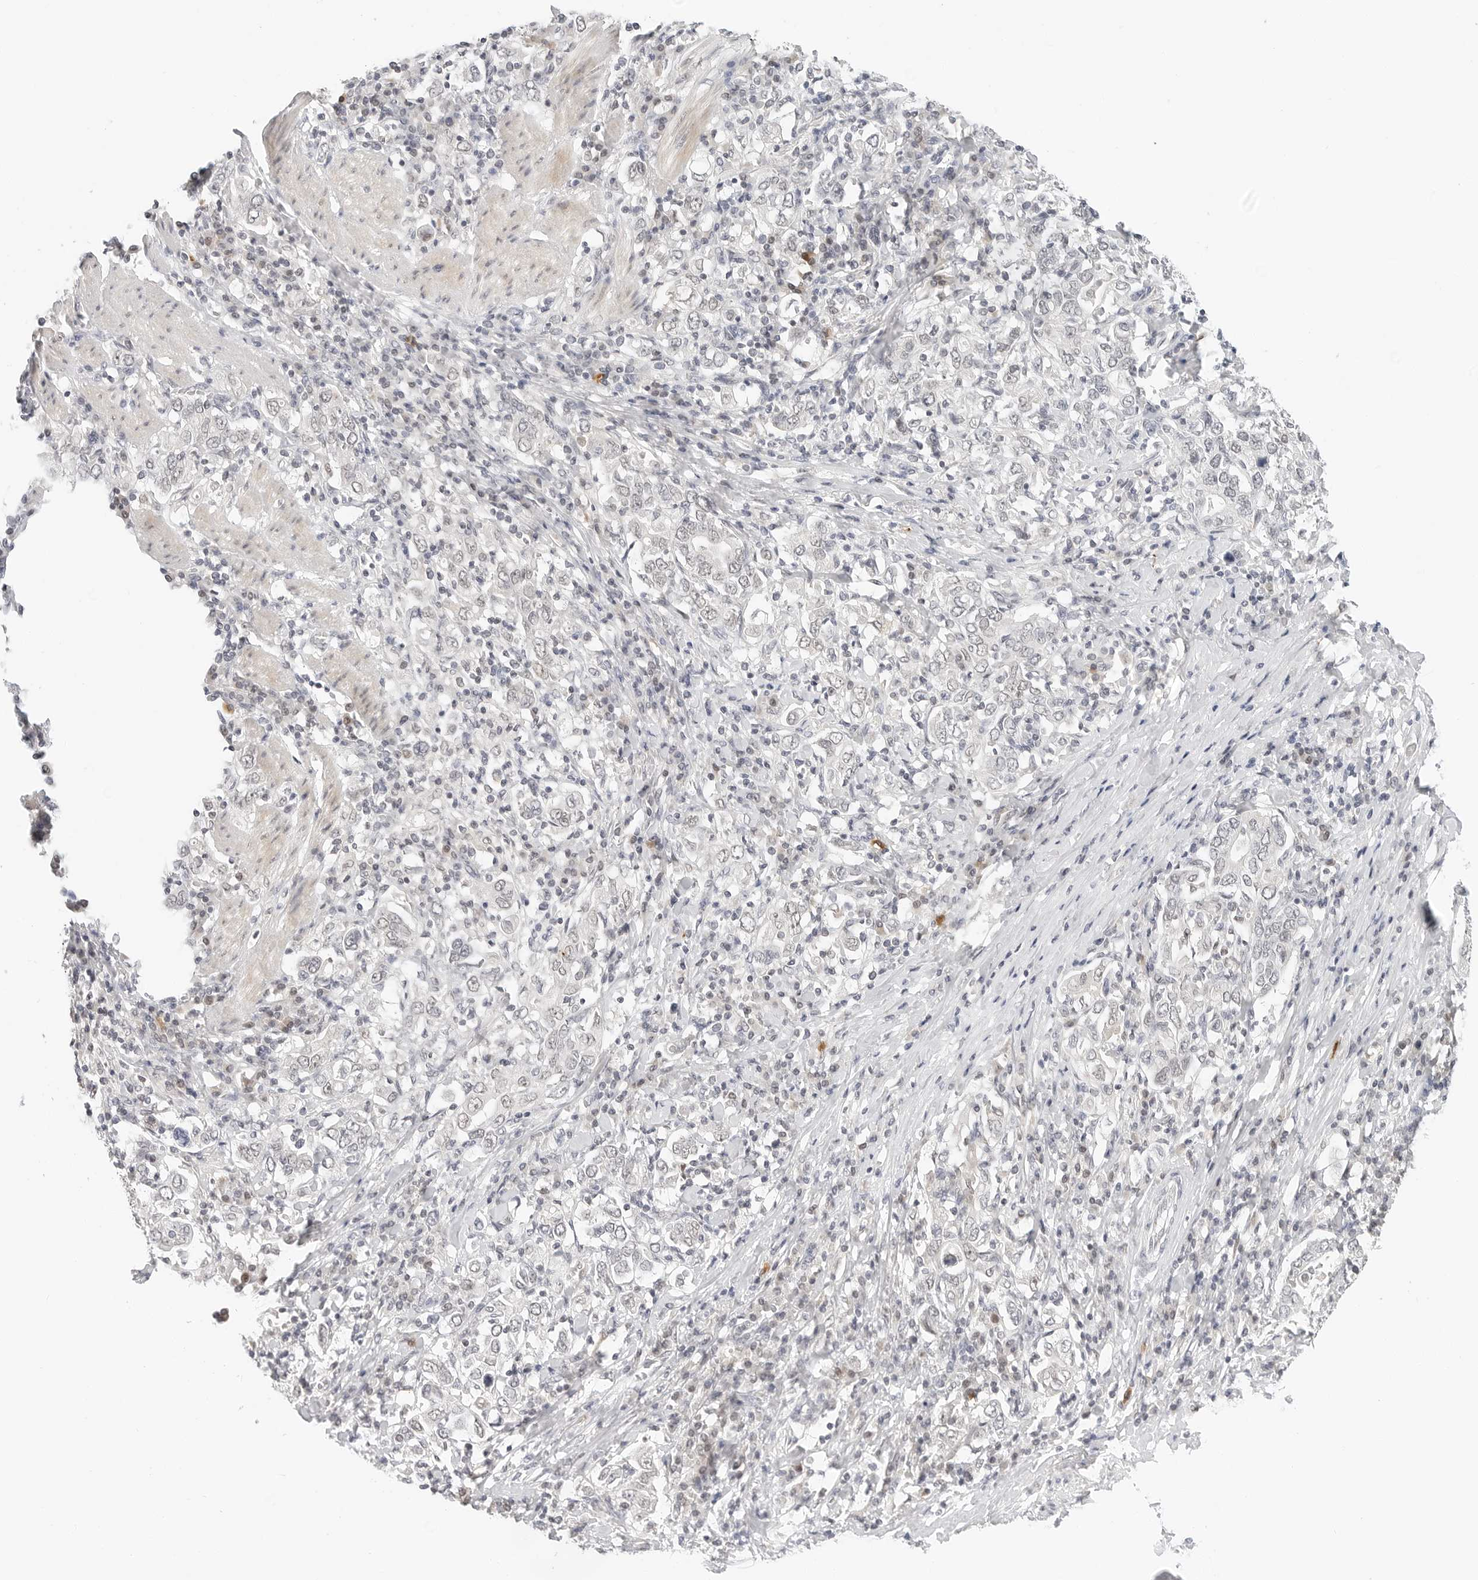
{"staining": {"intensity": "negative", "quantity": "none", "location": "none"}, "tissue": "stomach cancer", "cell_type": "Tumor cells", "image_type": "cancer", "snomed": [{"axis": "morphology", "description": "Adenocarcinoma, NOS"}, {"axis": "topography", "description": "Stomach, upper"}], "caption": "DAB (3,3'-diaminobenzidine) immunohistochemical staining of stomach cancer demonstrates no significant expression in tumor cells.", "gene": "TSEN2", "patient": {"sex": "male", "age": 62}}